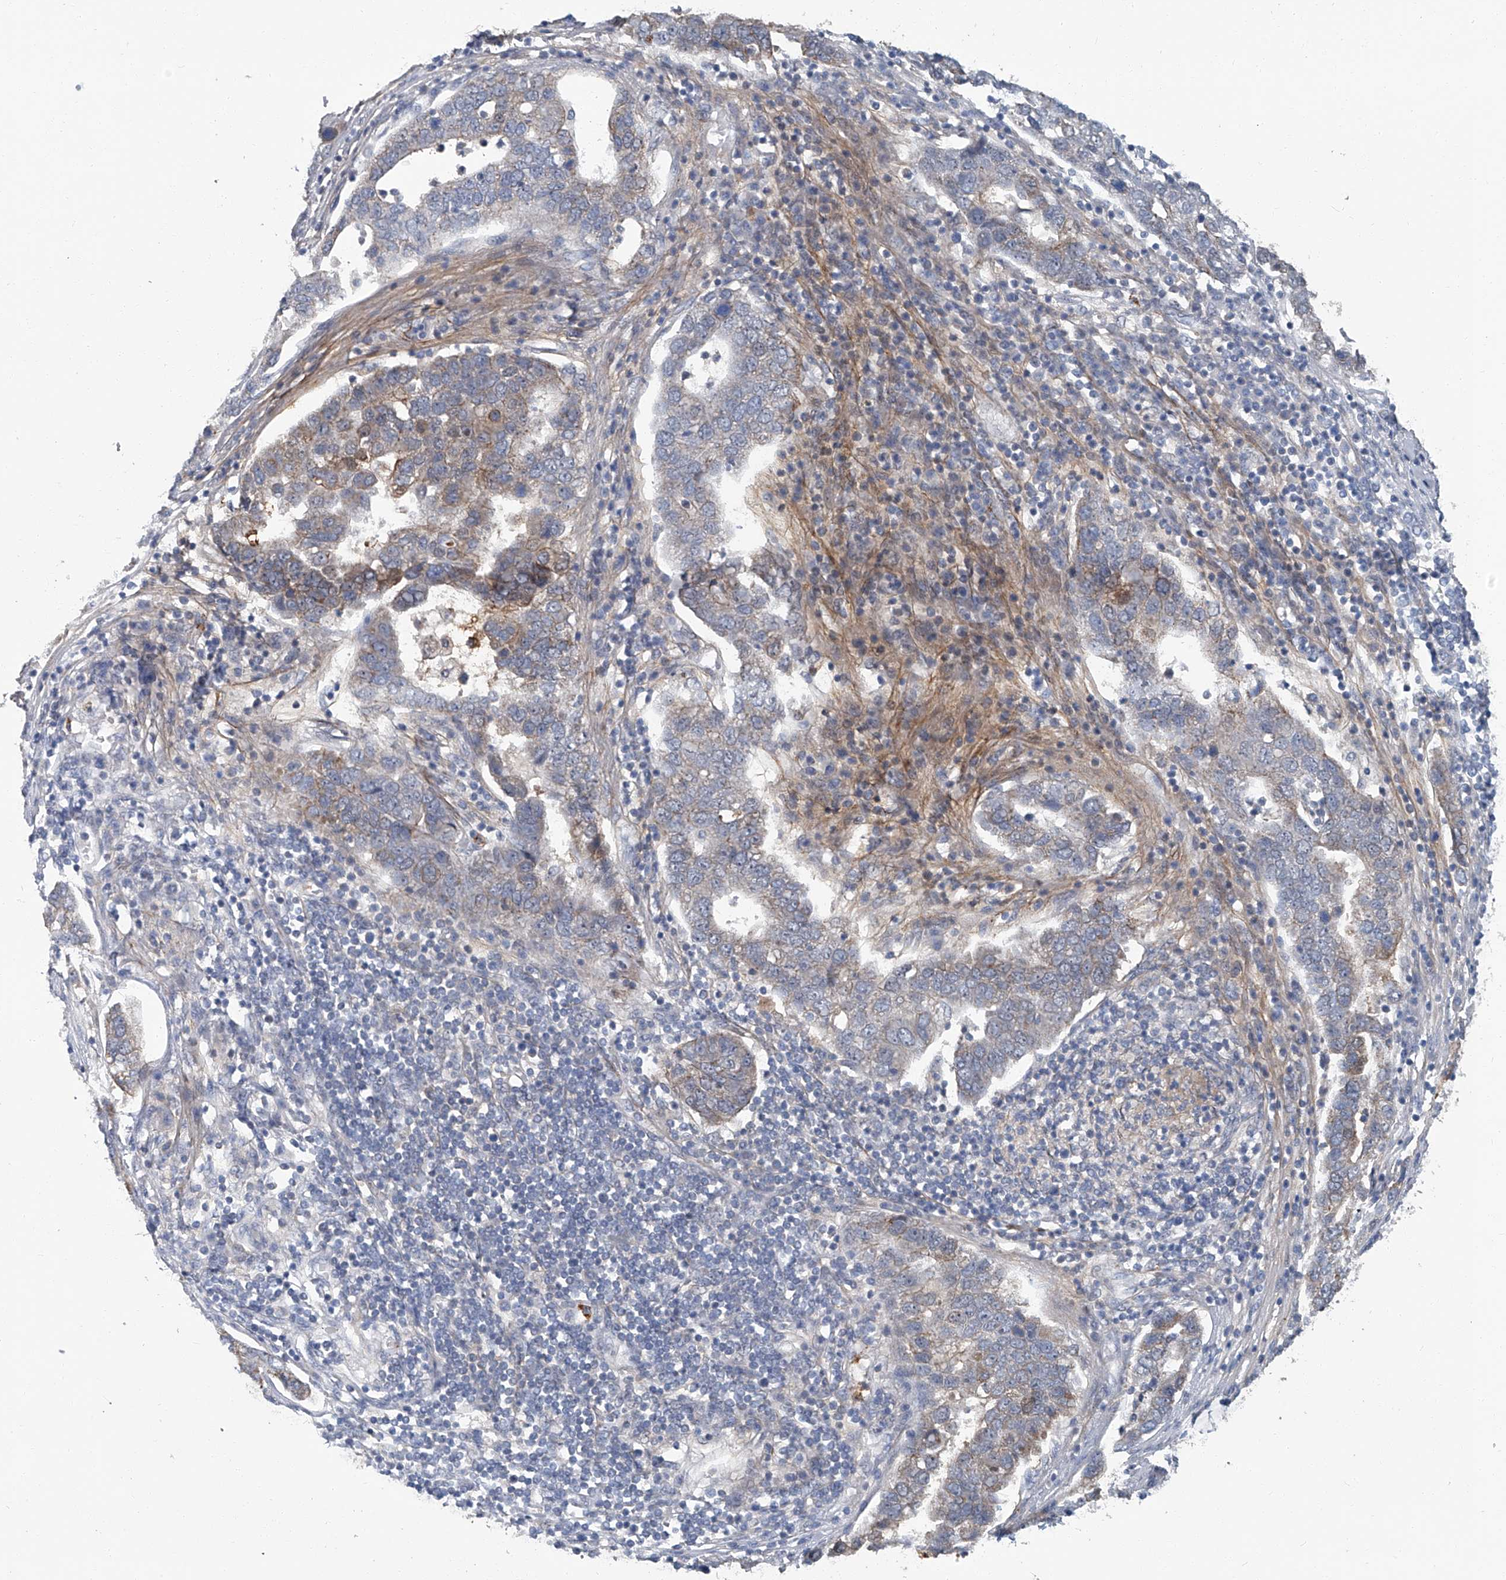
{"staining": {"intensity": "weak", "quantity": ">75%", "location": "cytoplasmic/membranous"}, "tissue": "pancreatic cancer", "cell_type": "Tumor cells", "image_type": "cancer", "snomed": [{"axis": "morphology", "description": "Adenocarcinoma, NOS"}, {"axis": "topography", "description": "Pancreas"}], "caption": "DAB immunohistochemical staining of human pancreatic adenocarcinoma exhibits weak cytoplasmic/membranous protein positivity in about >75% of tumor cells. Immunohistochemistry stains the protein of interest in brown and the nuclei are stained blue.", "gene": "AKNAD1", "patient": {"sex": "female", "age": 61}}